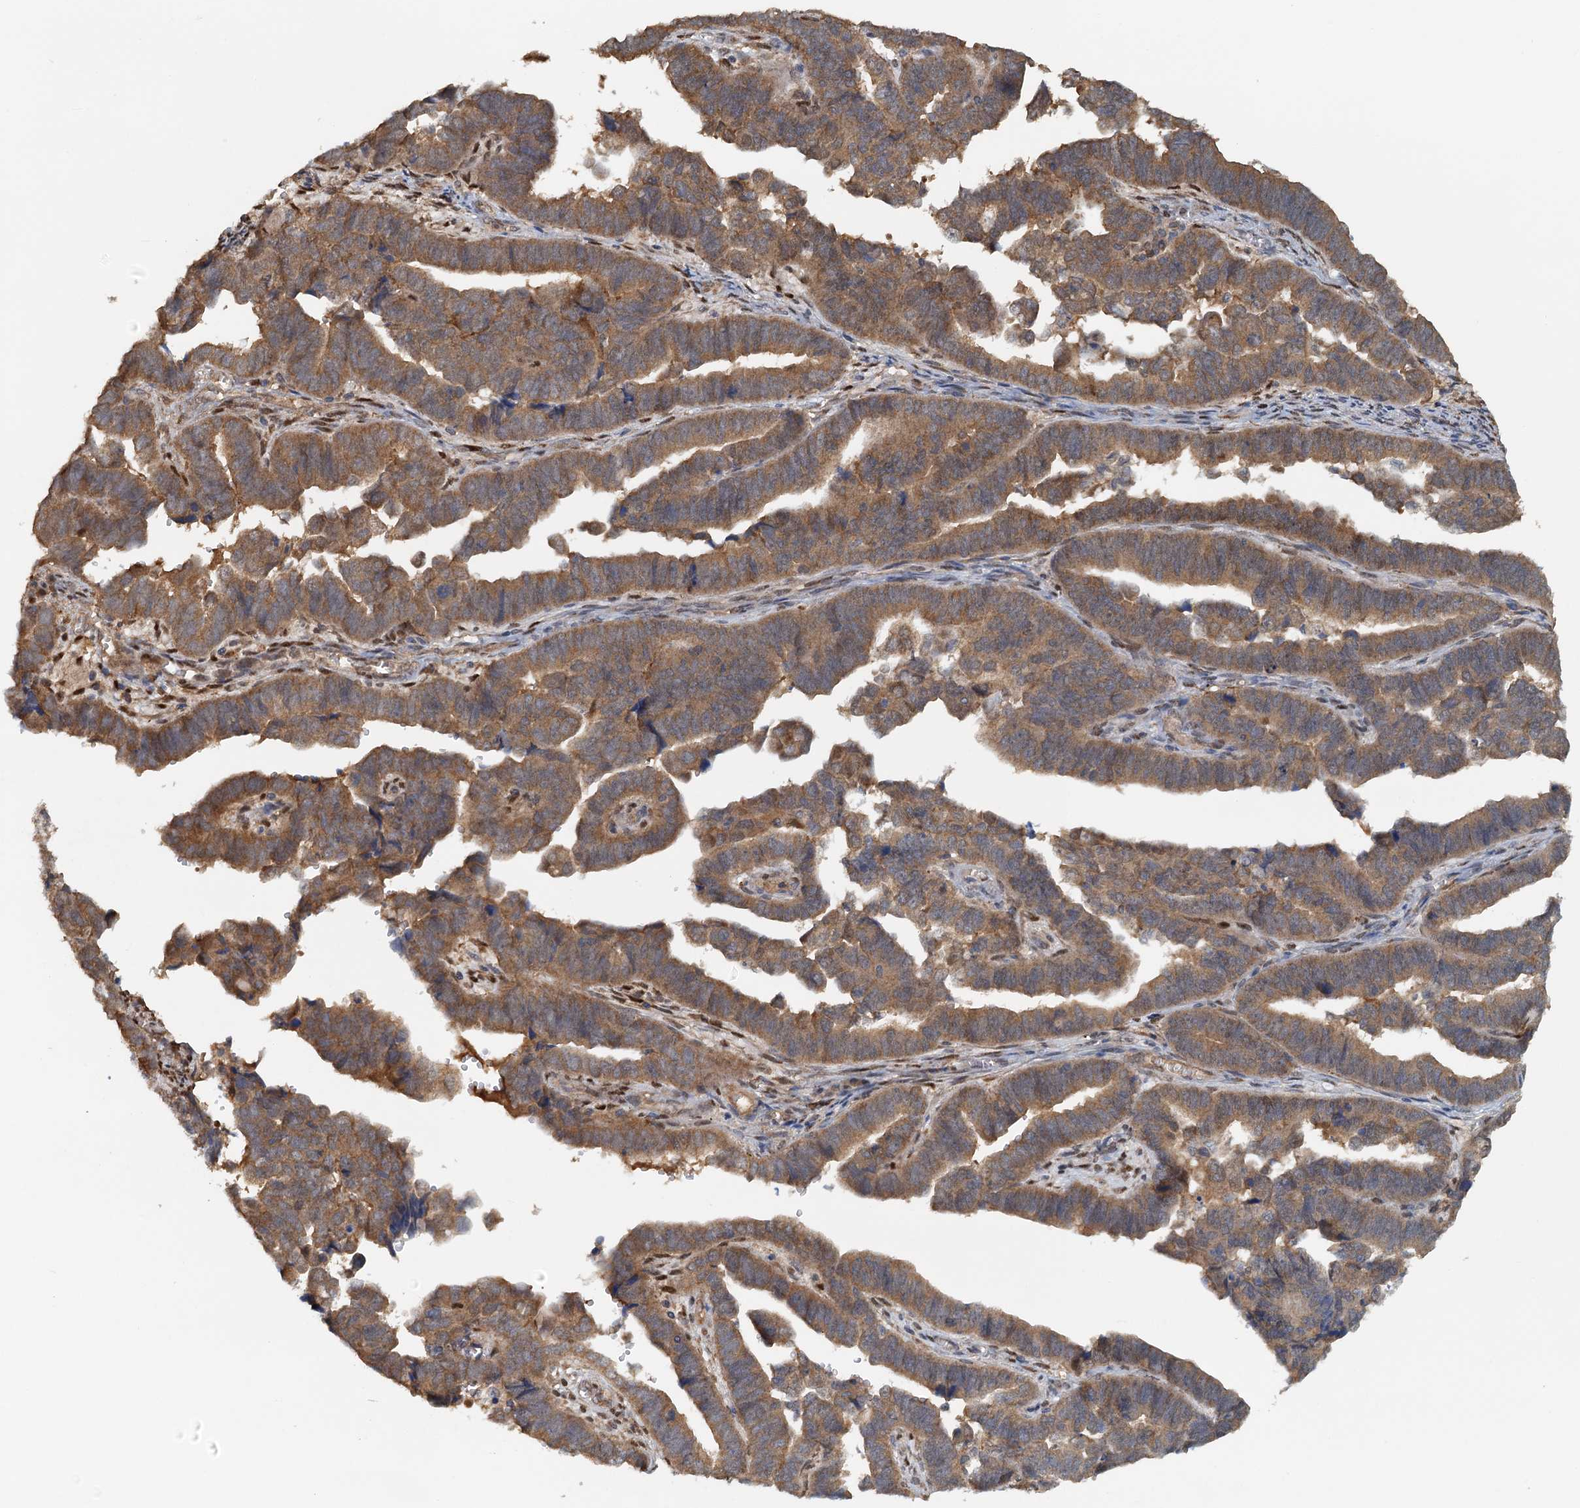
{"staining": {"intensity": "moderate", "quantity": ">75%", "location": "cytoplasmic/membranous"}, "tissue": "endometrial cancer", "cell_type": "Tumor cells", "image_type": "cancer", "snomed": [{"axis": "morphology", "description": "Adenocarcinoma, NOS"}, {"axis": "topography", "description": "Endometrium"}], "caption": "A photomicrograph of human adenocarcinoma (endometrial) stained for a protein demonstrates moderate cytoplasmic/membranous brown staining in tumor cells.", "gene": "UBL7", "patient": {"sex": "female", "age": 75}}